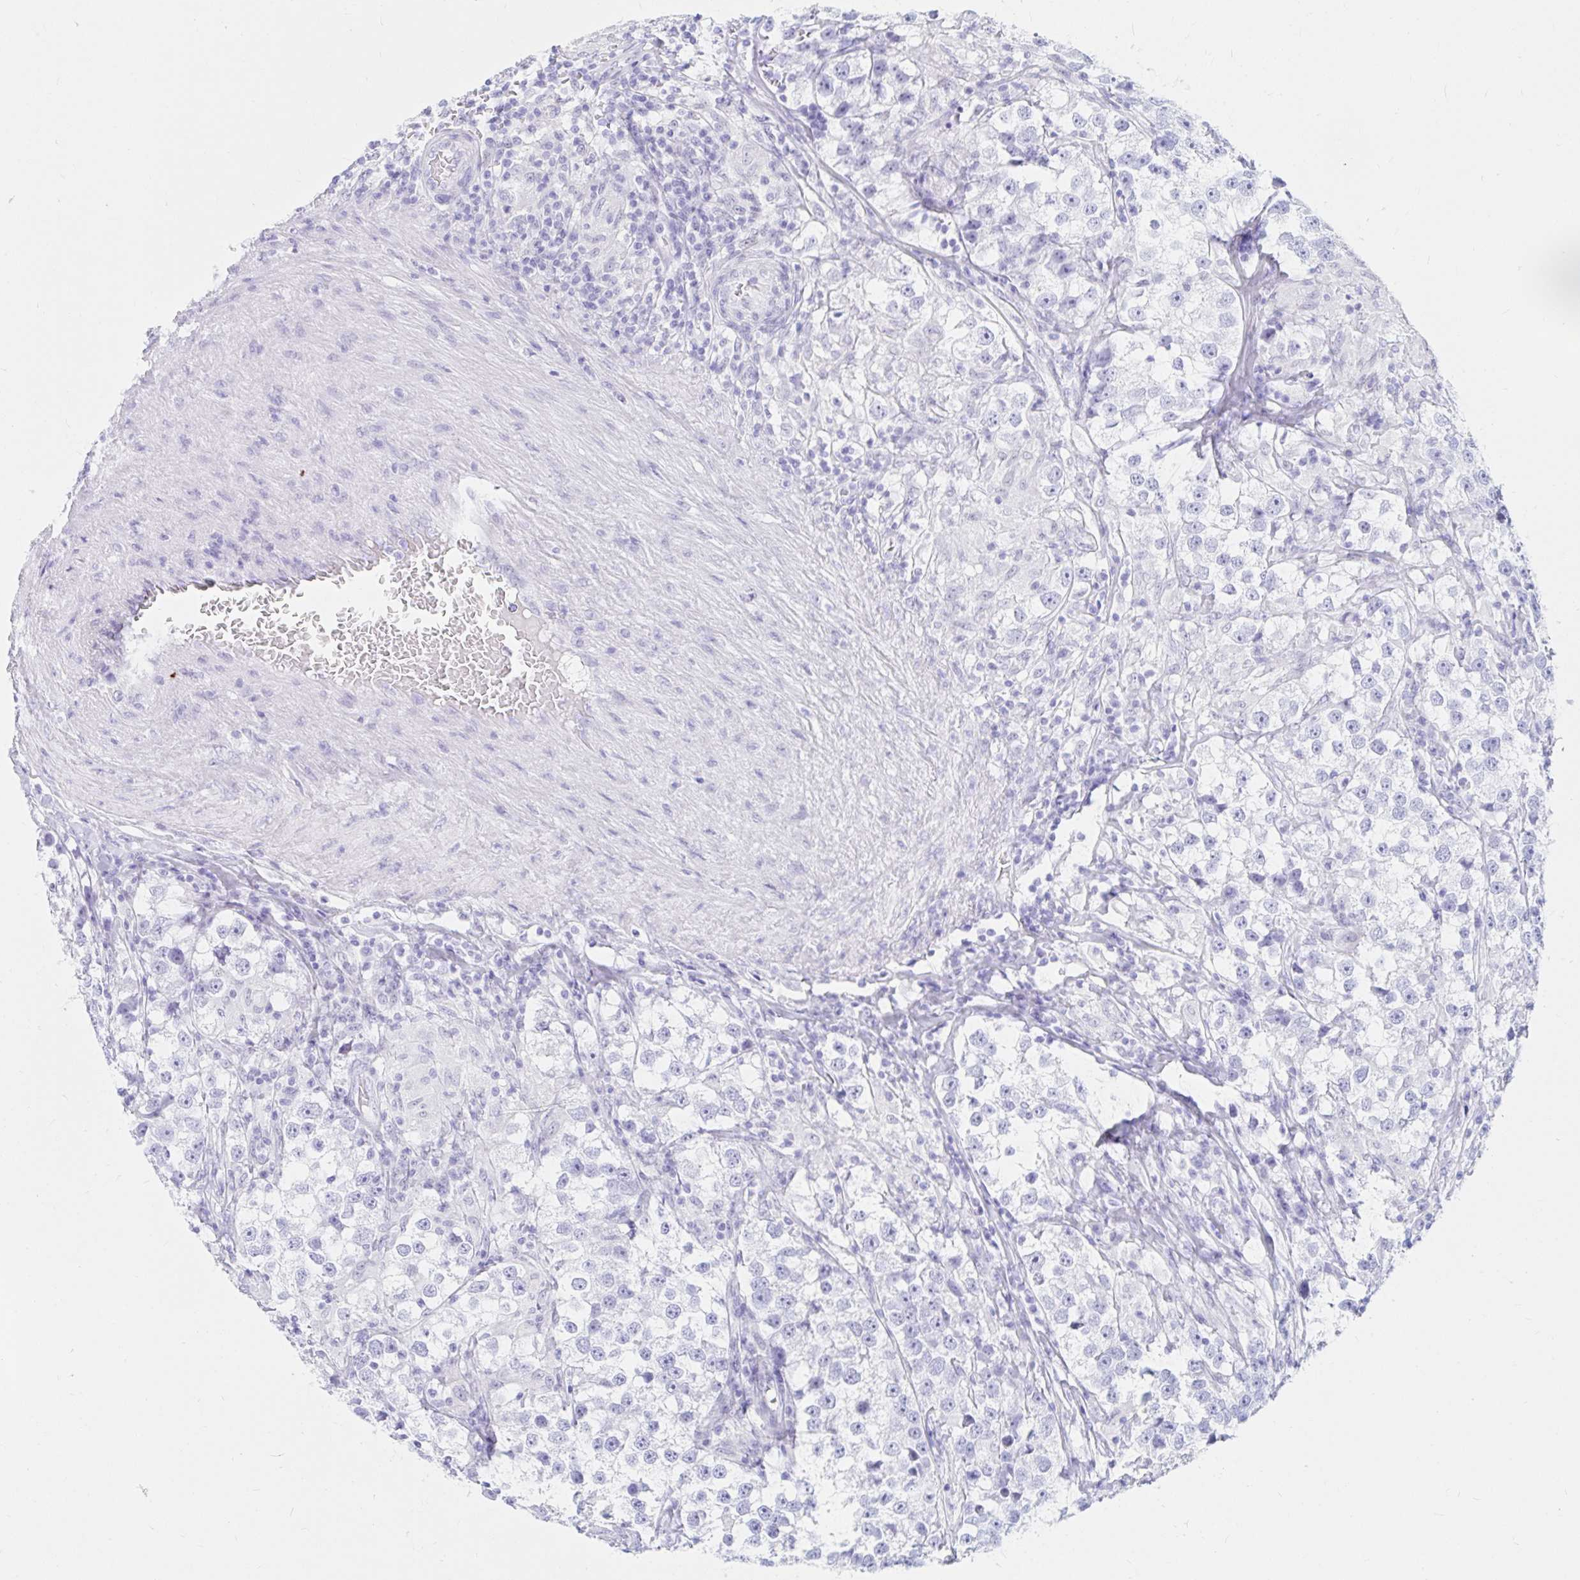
{"staining": {"intensity": "negative", "quantity": "none", "location": "none"}, "tissue": "testis cancer", "cell_type": "Tumor cells", "image_type": "cancer", "snomed": [{"axis": "morphology", "description": "Seminoma, NOS"}, {"axis": "topography", "description": "Testis"}], "caption": "DAB (3,3'-diaminobenzidine) immunohistochemical staining of human testis seminoma reveals no significant positivity in tumor cells.", "gene": "OR6T1", "patient": {"sex": "male", "age": 46}}